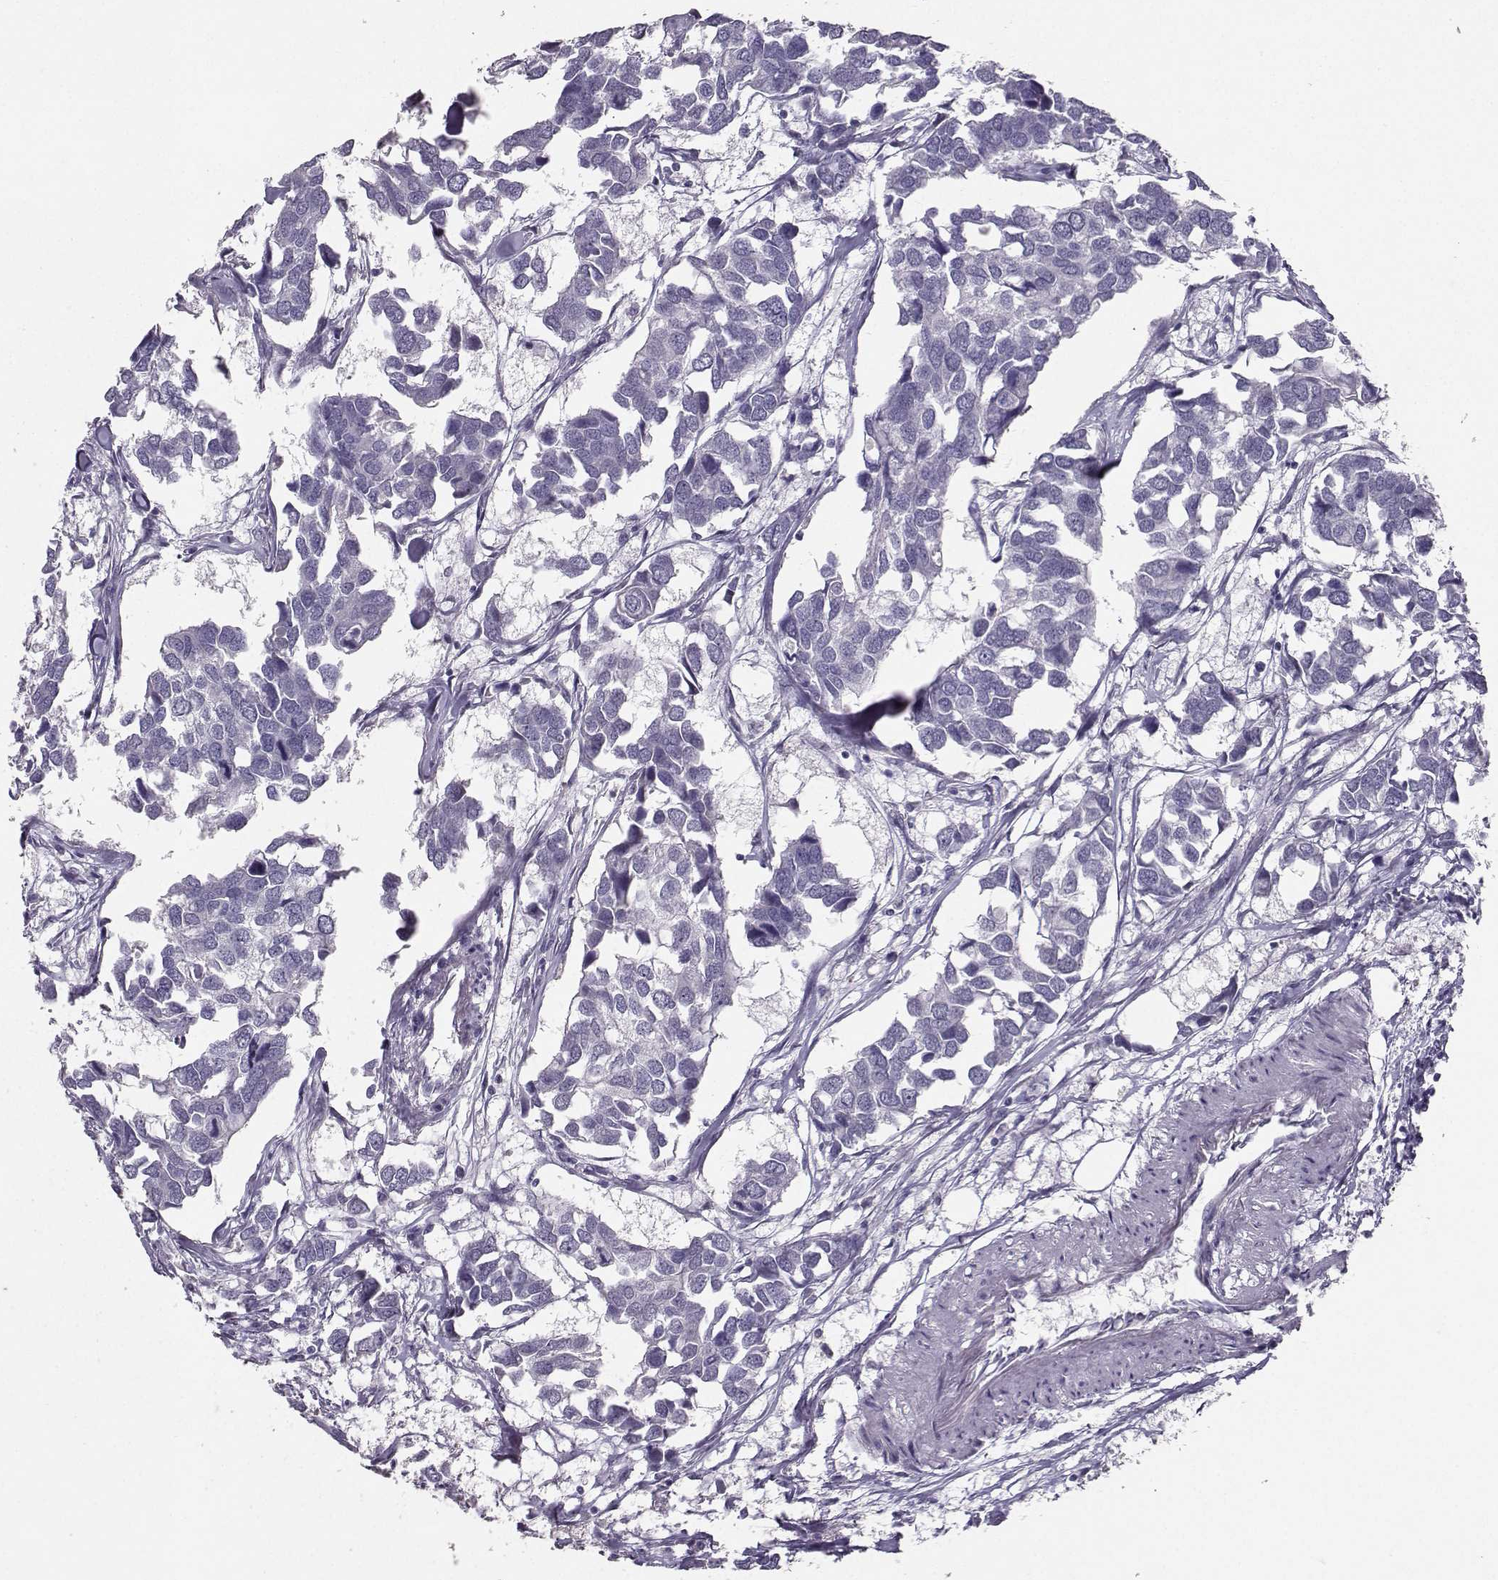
{"staining": {"intensity": "negative", "quantity": "none", "location": "none"}, "tissue": "breast cancer", "cell_type": "Tumor cells", "image_type": "cancer", "snomed": [{"axis": "morphology", "description": "Duct carcinoma"}, {"axis": "topography", "description": "Breast"}], "caption": "IHC photomicrograph of neoplastic tissue: human breast infiltrating ductal carcinoma stained with DAB exhibits no significant protein staining in tumor cells.", "gene": "PKP2", "patient": {"sex": "female", "age": 83}}